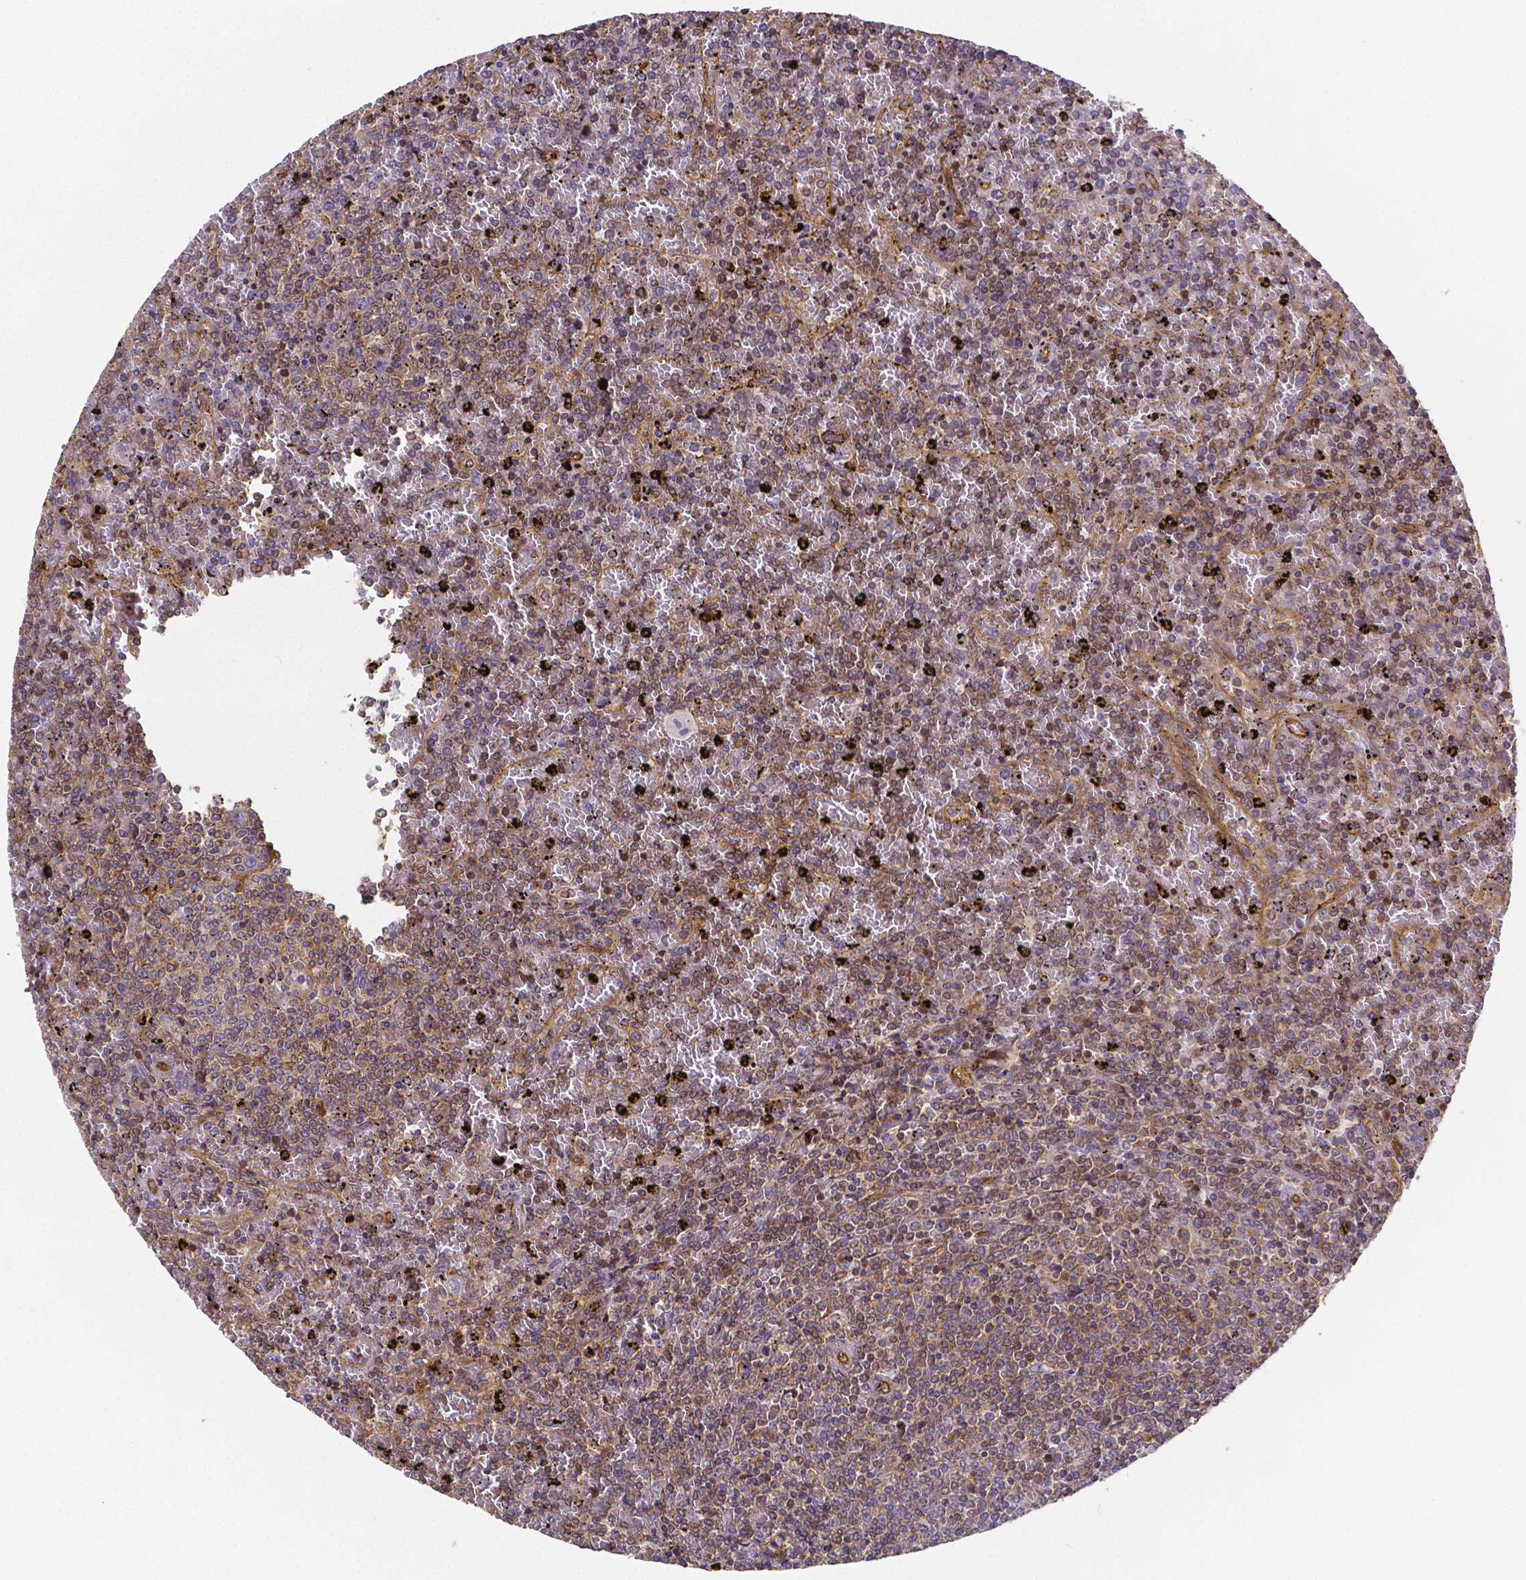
{"staining": {"intensity": "moderate", "quantity": ">75%", "location": "cytoplasmic/membranous"}, "tissue": "lymphoma", "cell_type": "Tumor cells", "image_type": "cancer", "snomed": [{"axis": "morphology", "description": "Malignant lymphoma, non-Hodgkin's type, Low grade"}, {"axis": "topography", "description": "Spleen"}], "caption": "Lymphoma was stained to show a protein in brown. There is medium levels of moderate cytoplasmic/membranous staining in approximately >75% of tumor cells.", "gene": "CLINT1", "patient": {"sex": "female", "age": 77}}